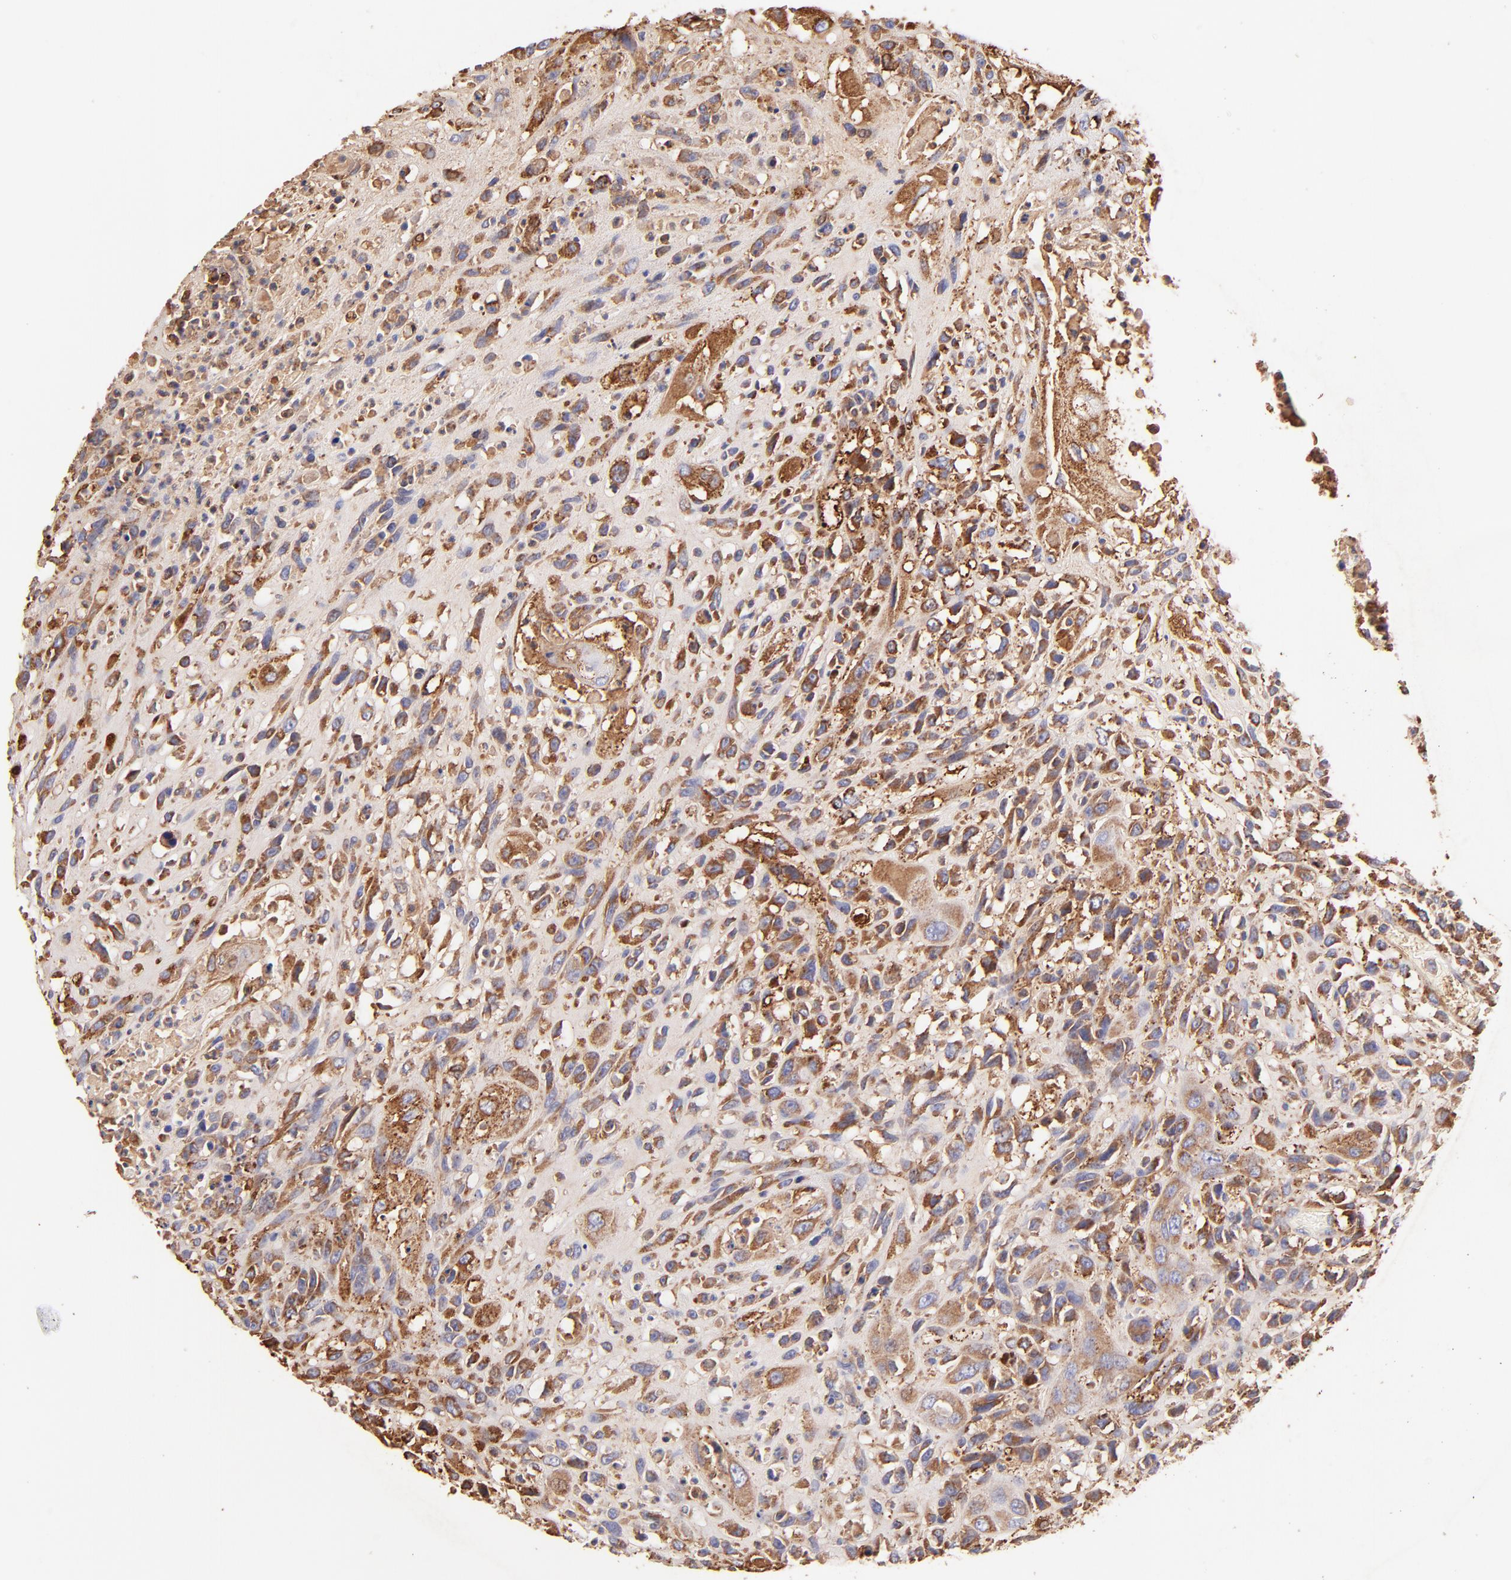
{"staining": {"intensity": "strong", "quantity": ">75%", "location": "cytoplasmic/membranous"}, "tissue": "head and neck cancer", "cell_type": "Tumor cells", "image_type": "cancer", "snomed": [{"axis": "morphology", "description": "Necrosis, NOS"}, {"axis": "morphology", "description": "Neoplasm, malignant, NOS"}, {"axis": "topography", "description": "Salivary gland"}, {"axis": "topography", "description": "Head-Neck"}], "caption": "Immunohistochemical staining of head and neck cancer (malignant neoplasm) displays high levels of strong cytoplasmic/membranous protein expression in approximately >75% of tumor cells.", "gene": "BGN", "patient": {"sex": "male", "age": 43}}